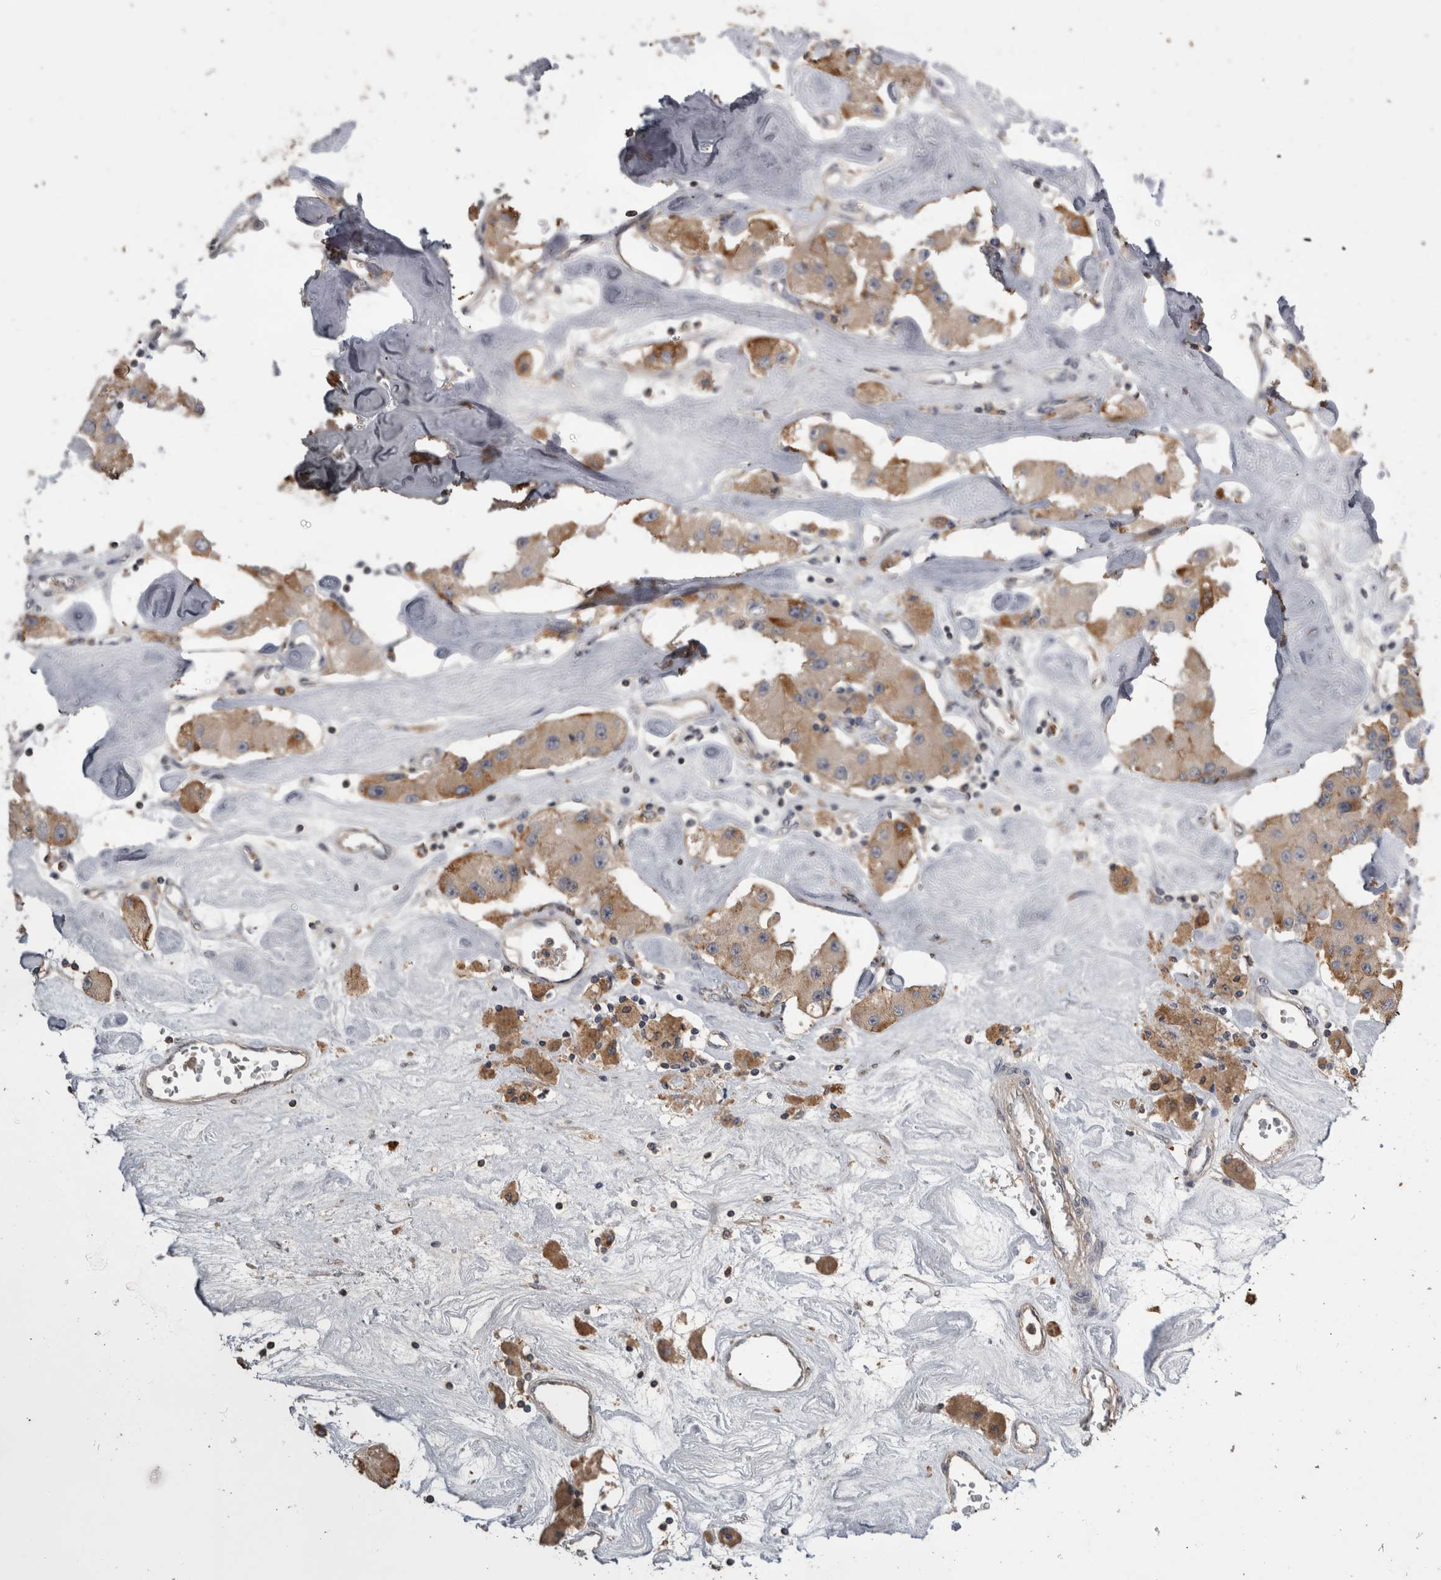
{"staining": {"intensity": "moderate", "quantity": "<25%", "location": "cytoplasmic/membranous"}, "tissue": "carcinoid", "cell_type": "Tumor cells", "image_type": "cancer", "snomed": [{"axis": "morphology", "description": "Carcinoid, malignant, NOS"}, {"axis": "topography", "description": "Pancreas"}], "caption": "Immunohistochemistry staining of malignant carcinoid, which exhibits low levels of moderate cytoplasmic/membranous staining in approximately <25% of tumor cells indicating moderate cytoplasmic/membranous protein staining. The staining was performed using DAB (brown) for protein detection and nuclei were counterstained in hematoxylin (blue).", "gene": "ANXA13", "patient": {"sex": "male", "age": 41}}